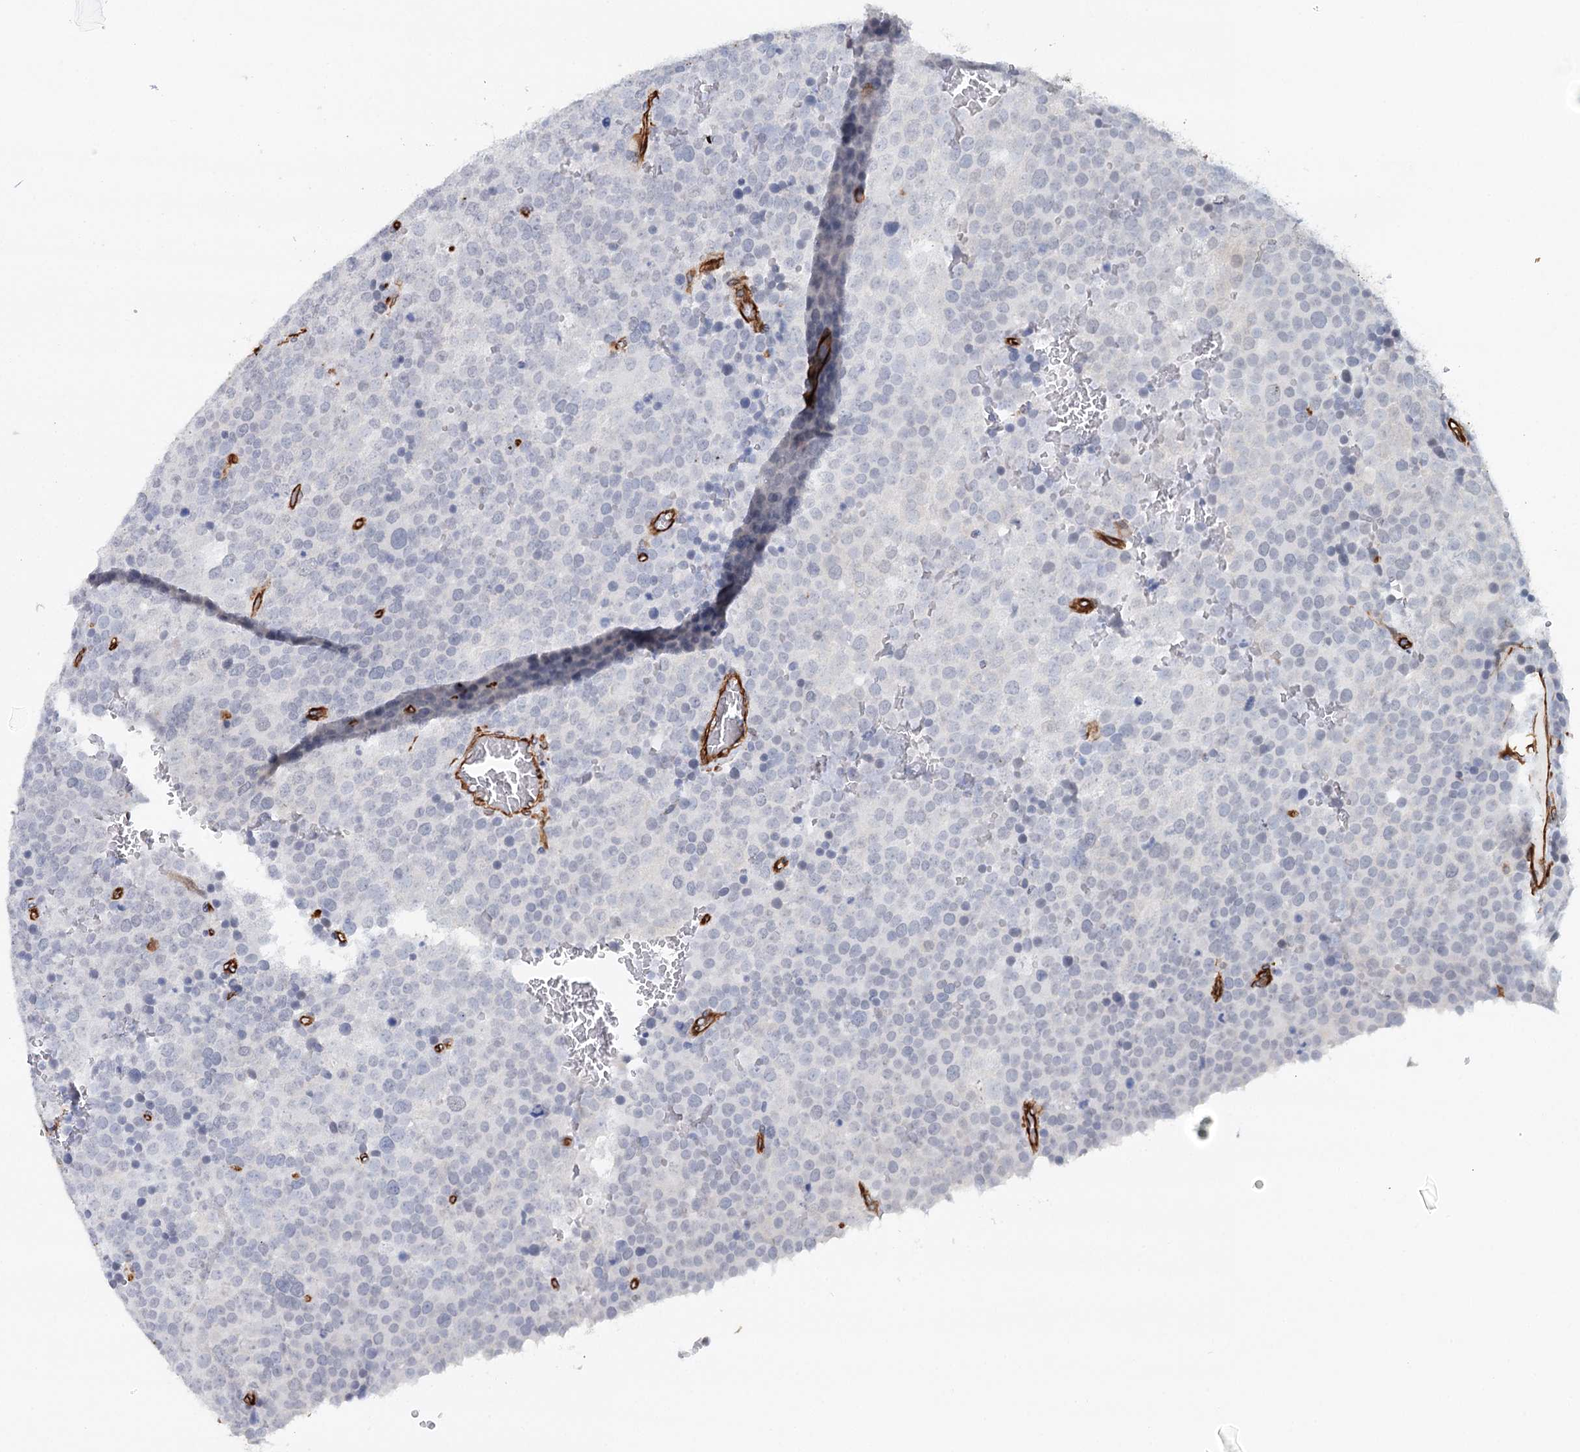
{"staining": {"intensity": "negative", "quantity": "none", "location": "none"}, "tissue": "testis cancer", "cell_type": "Tumor cells", "image_type": "cancer", "snomed": [{"axis": "morphology", "description": "Seminoma, NOS"}, {"axis": "topography", "description": "Testis"}], "caption": "High power microscopy image of an immunohistochemistry (IHC) photomicrograph of testis seminoma, revealing no significant positivity in tumor cells.", "gene": "SYNPO", "patient": {"sex": "male", "age": 71}}